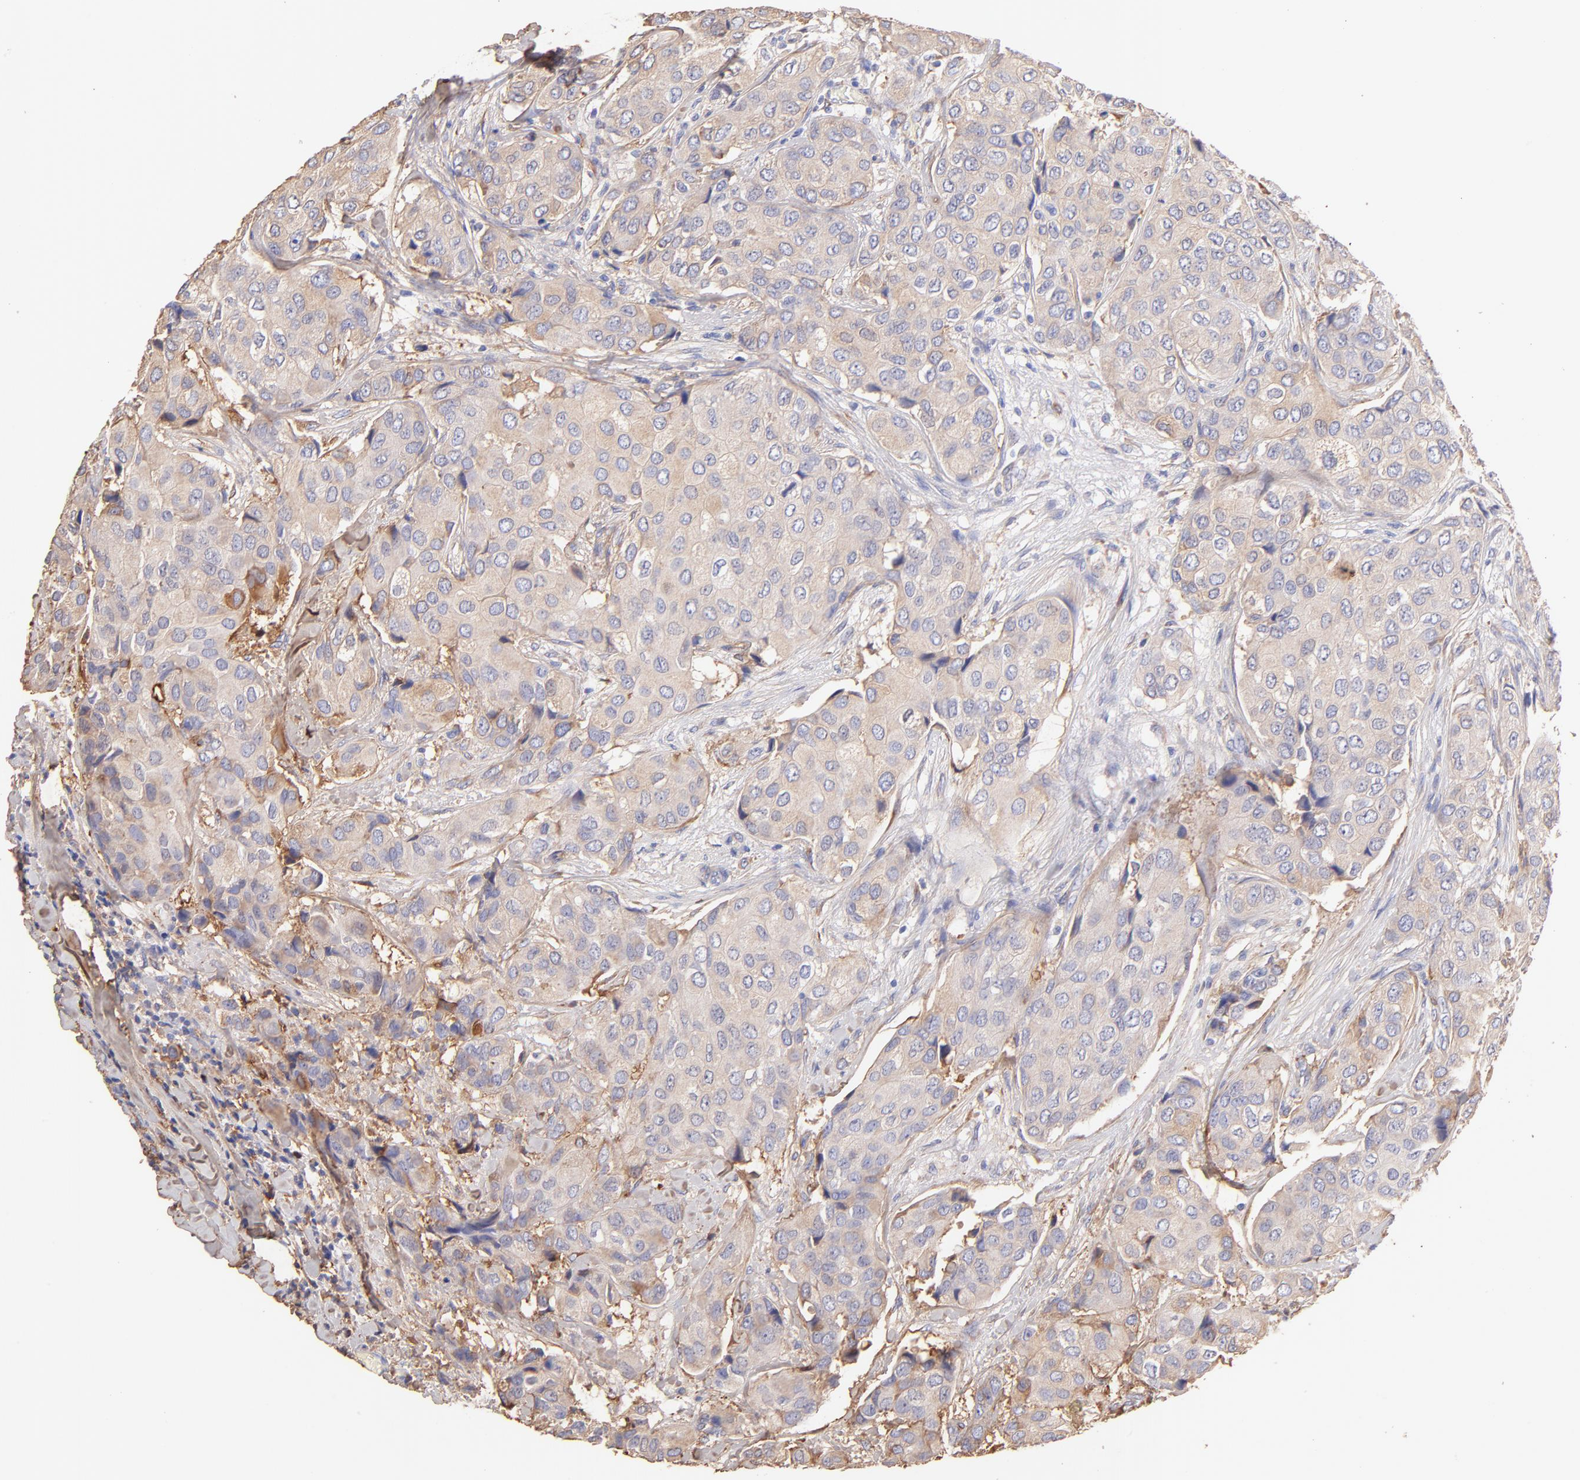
{"staining": {"intensity": "moderate", "quantity": ">75%", "location": "cytoplasmic/membranous"}, "tissue": "breast cancer", "cell_type": "Tumor cells", "image_type": "cancer", "snomed": [{"axis": "morphology", "description": "Duct carcinoma"}, {"axis": "topography", "description": "Breast"}], "caption": "IHC staining of invasive ductal carcinoma (breast), which displays medium levels of moderate cytoplasmic/membranous positivity in about >75% of tumor cells indicating moderate cytoplasmic/membranous protein staining. The staining was performed using DAB (3,3'-diaminobenzidine) (brown) for protein detection and nuclei were counterstained in hematoxylin (blue).", "gene": "BGN", "patient": {"sex": "female", "age": 68}}